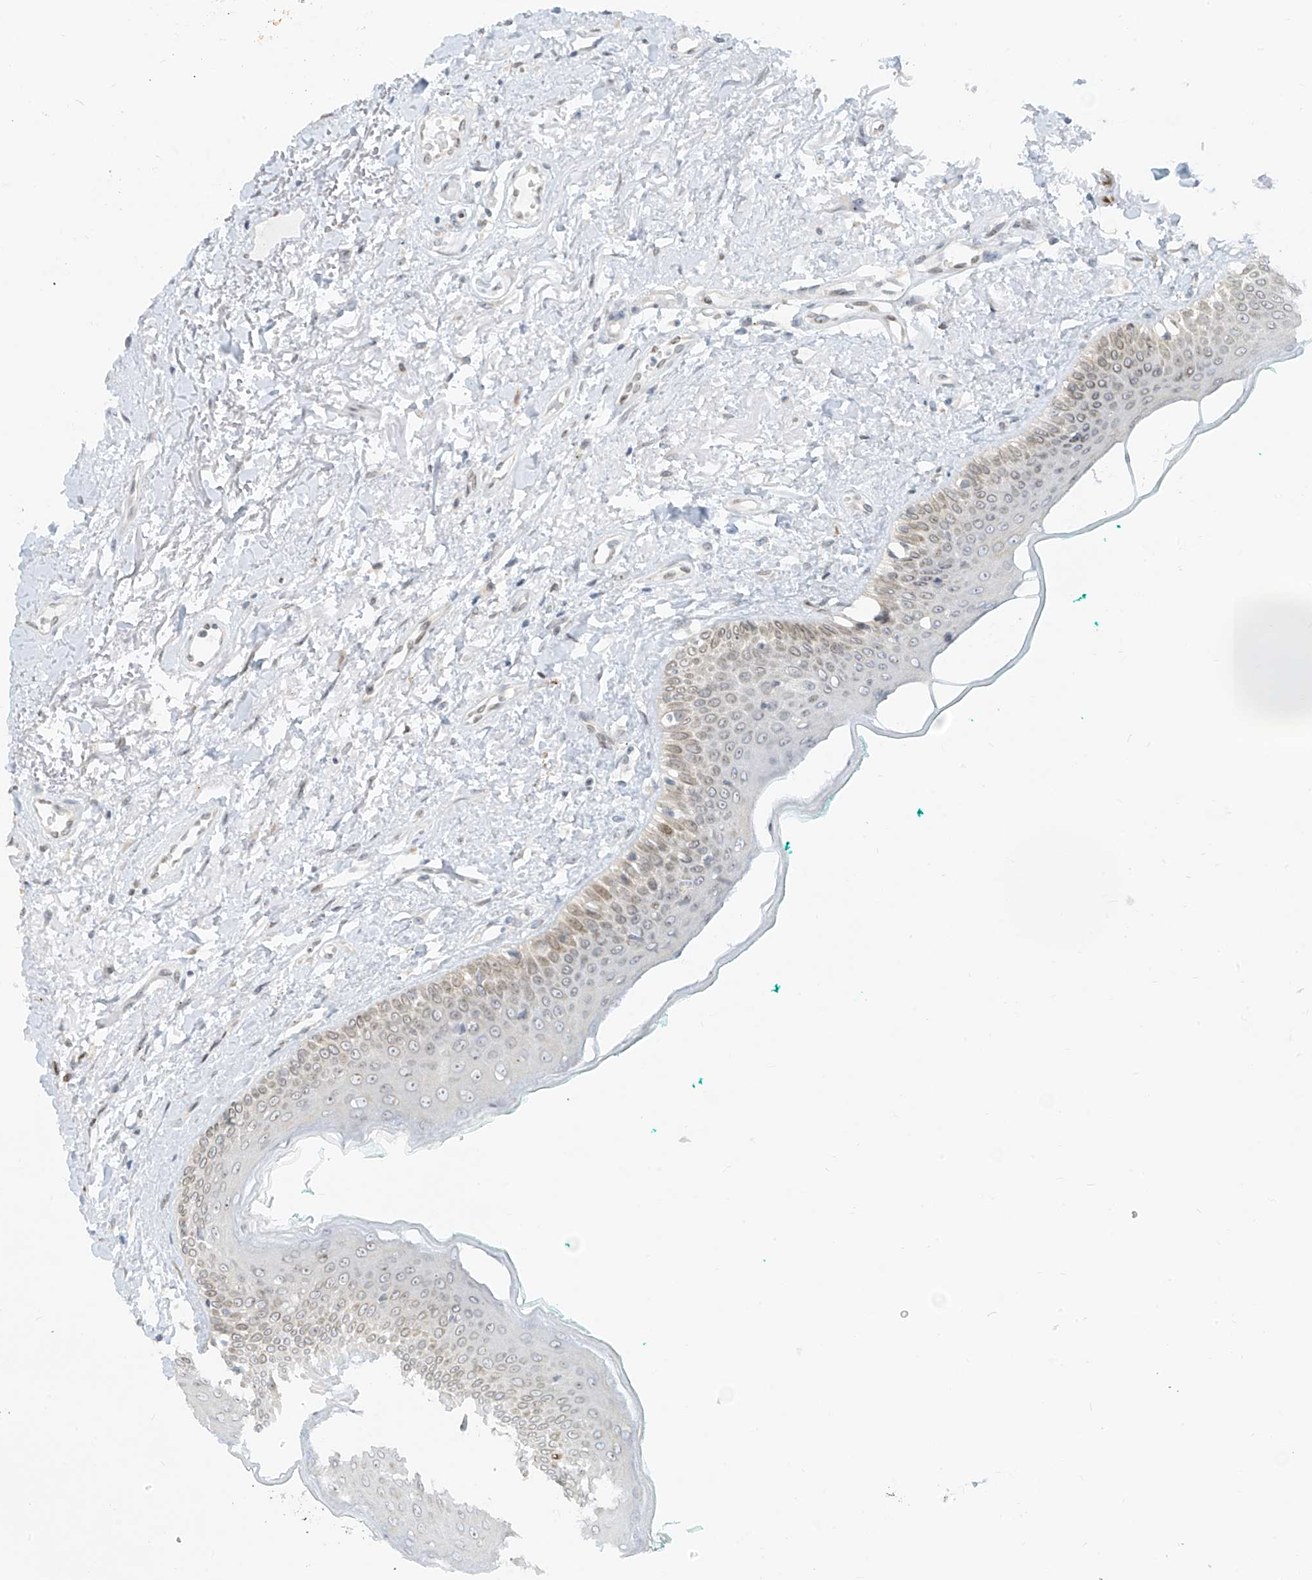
{"staining": {"intensity": "weak", "quantity": "25%-75%", "location": "nuclear"}, "tissue": "oral mucosa", "cell_type": "Squamous epithelial cells", "image_type": "normal", "snomed": [{"axis": "morphology", "description": "Normal tissue, NOS"}, {"axis": "topography", "description": "Oral tissue"}], "caption": "High-power microscopy captured an immunohistochemistry image of unremarkable oral mucosa, revealing weak nuclear positivity in about 25%-75% of squamous epithelial cells.", "gene": "SAMD15", "patient": {"sex": "female", "age": 70}}